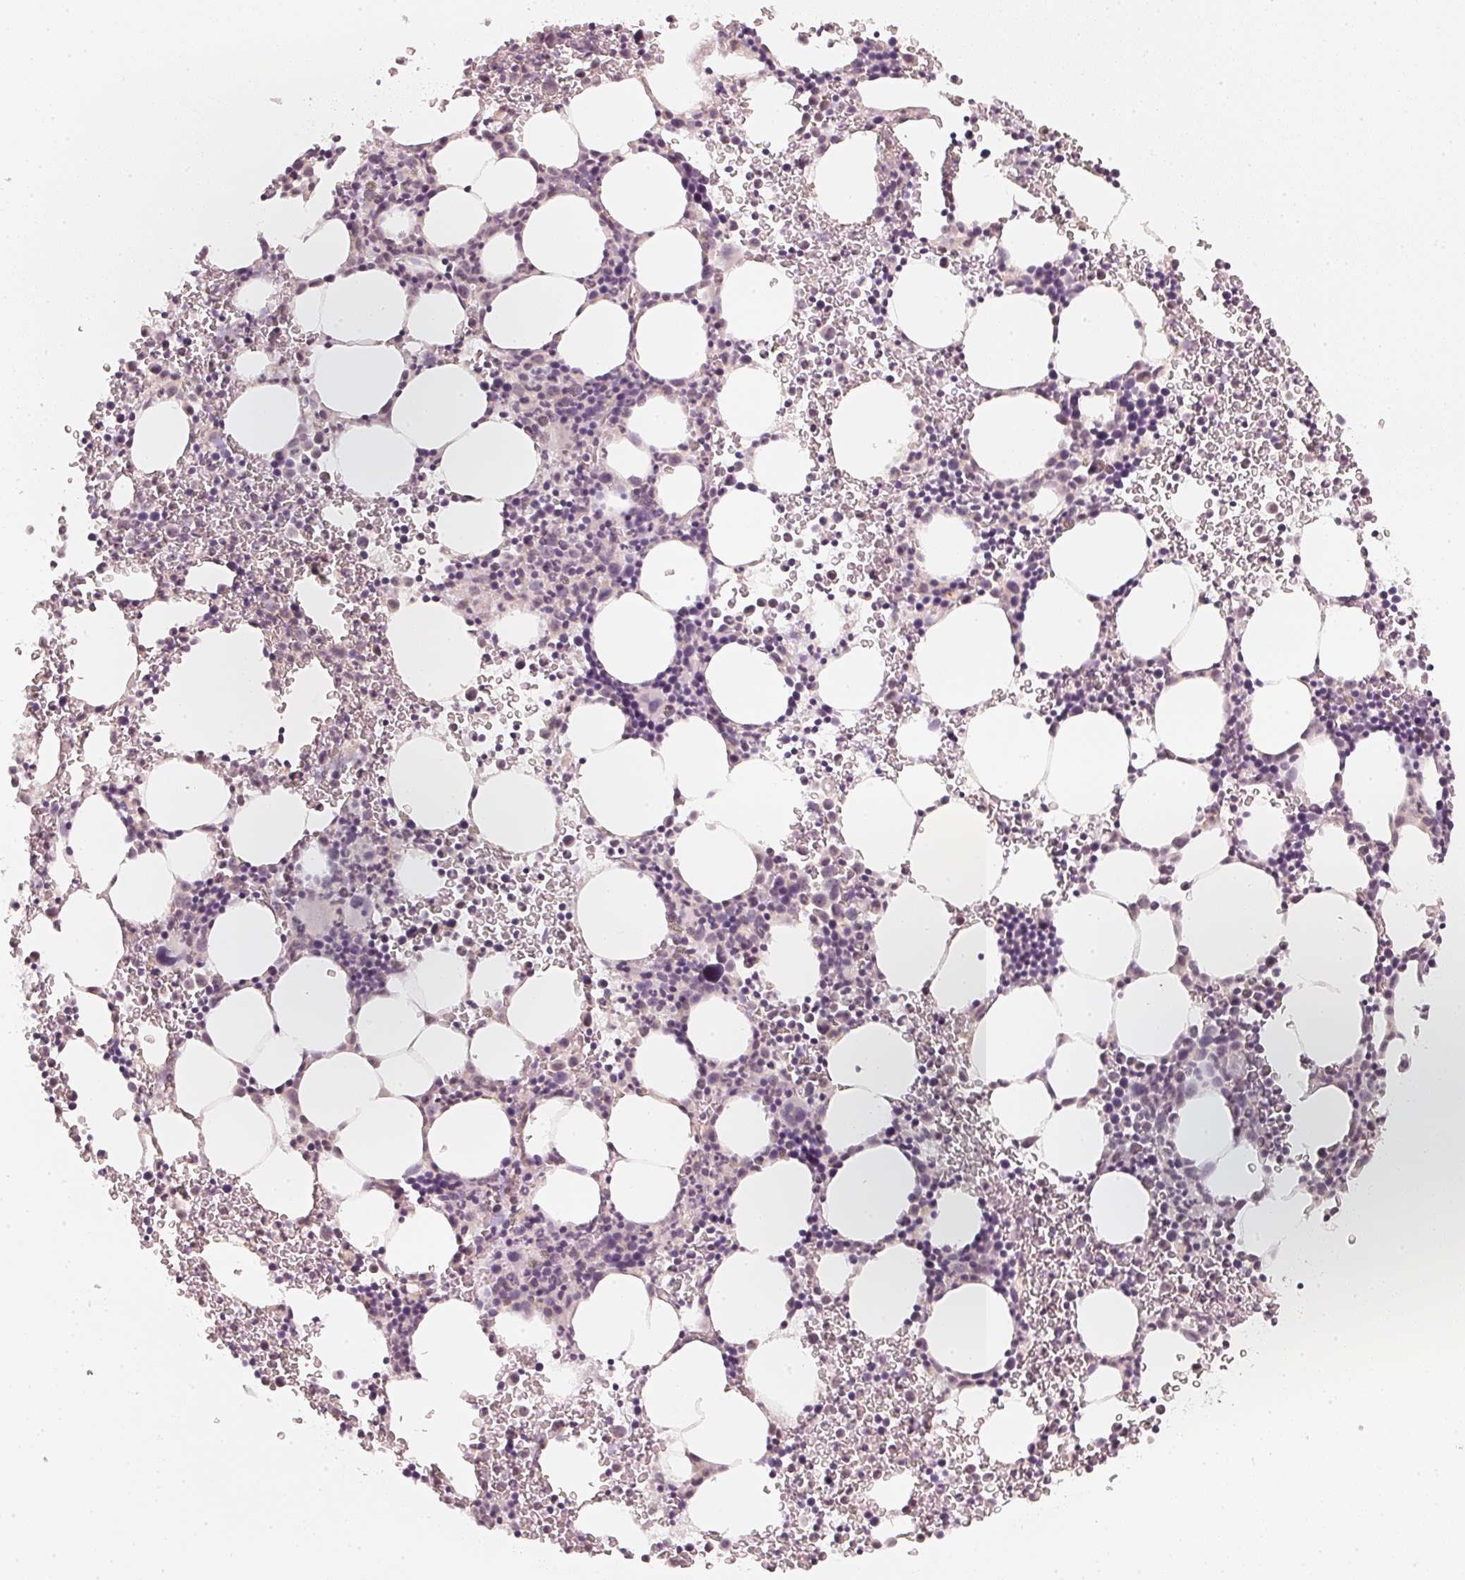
{"staining": {"intensity": "negative", "quantity": "none", "location": "none"}, "tissue": "bone marrow", "cell_type": "Hematopoietic cells", "image_type": "normal", "snomed": [{"axis": "morphology", "description": "Normal tissue, NOS"}, {"axis": "topography", "description": "Bone marrow"}], "caption": "The histopathology image displays no staining of hematopoietic cells in normal bone marrow.", "gene": "CFAP276", "patient": {"sex": "male", "age": 58}}